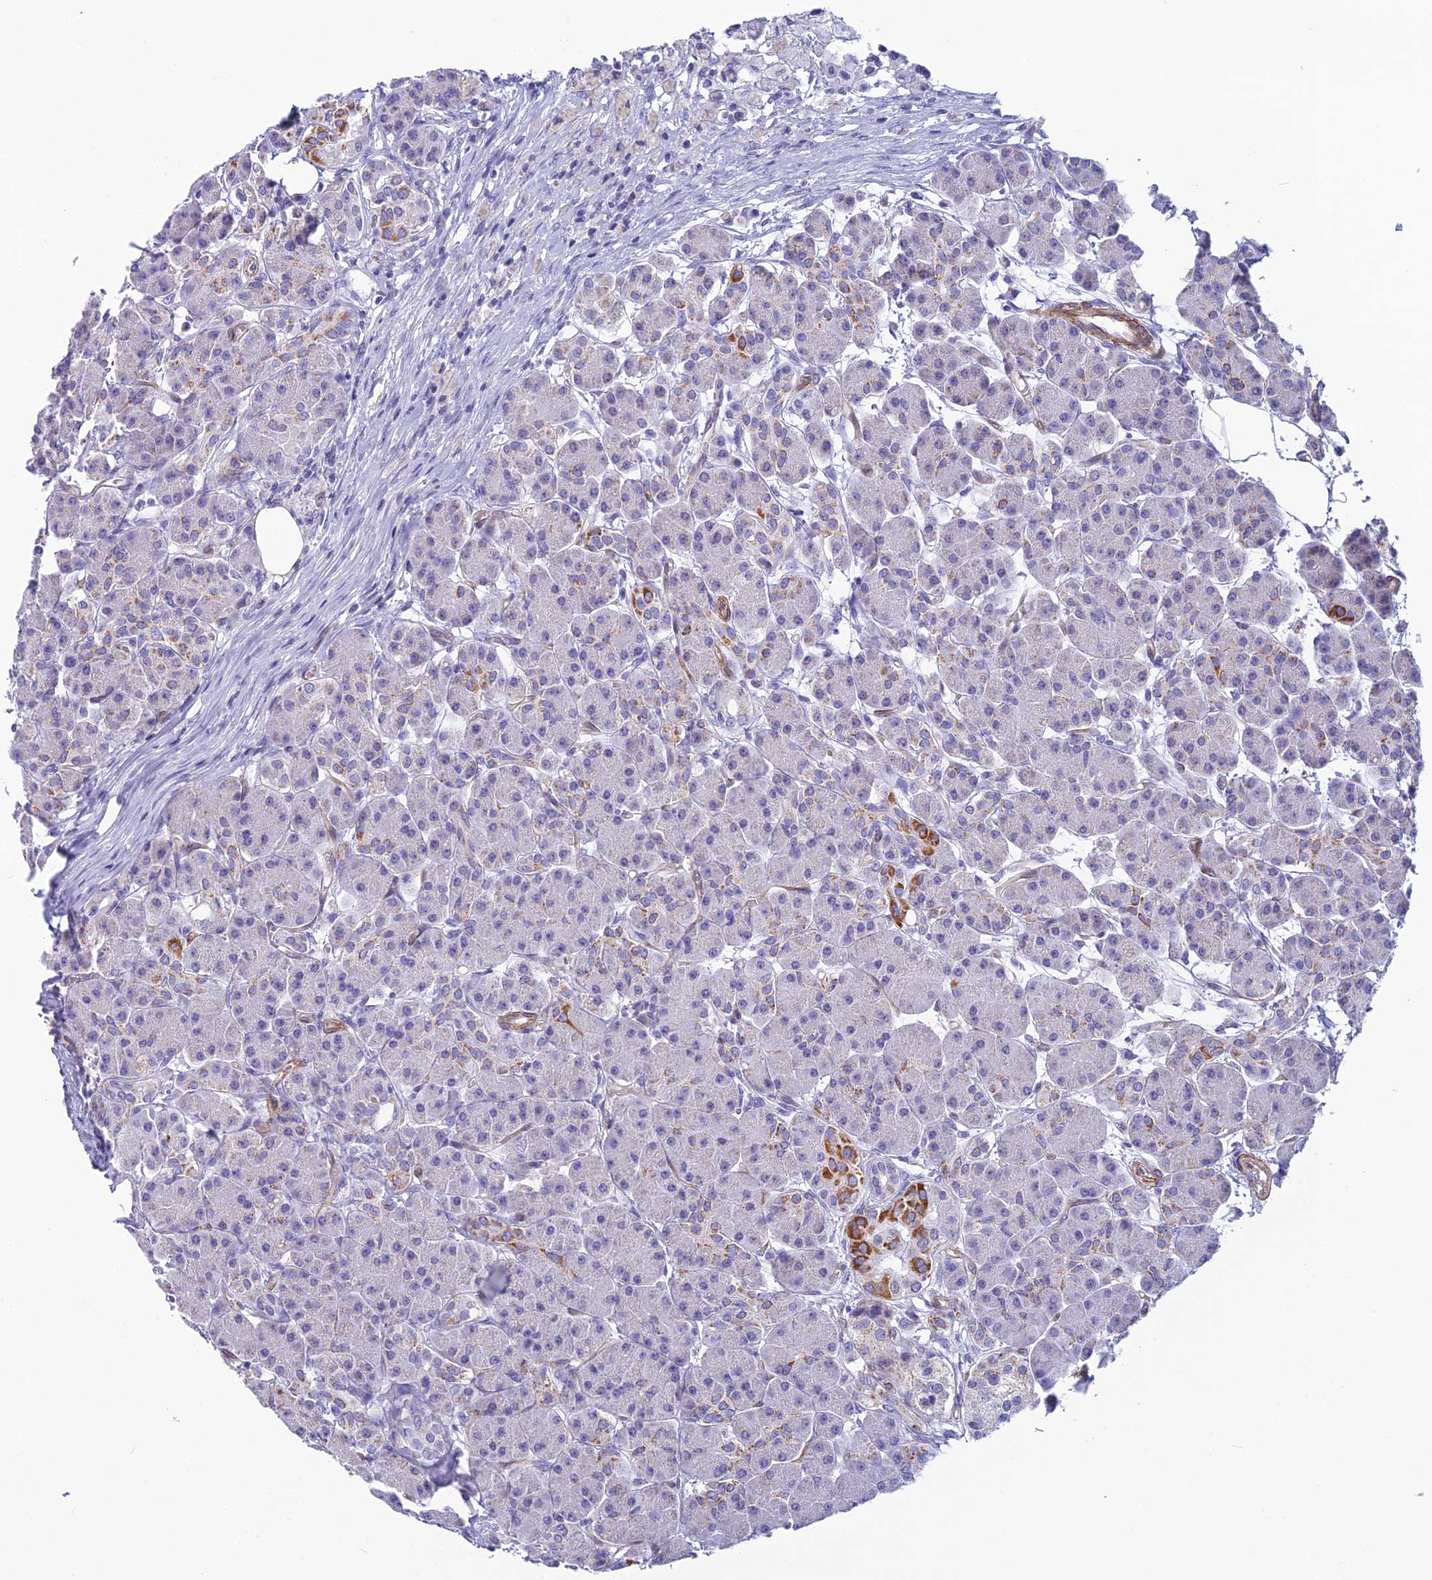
{"staining": {"intensity": "strong", "quantity": "<25%", "location": "cytoplasmic/membranous"}, "tissue": "pancreas", "cell_type": "Exocrine glandular cells", "image_type": "normal", "snomed": [{"axis": "morphology", "description": "Normal tissue, NOS"}, {"axis": "topography", "description": "Pancreas"}], "caption": "This histopathology image displays immunohistochemistry (IHC) staining of normal human pancreas, with medium strong cytoplasmic/membranous positivity in about <25% of exocrine glandular cells.", "gene": "POMGNT1", "patient": {"sex": "male", "age": 63}}